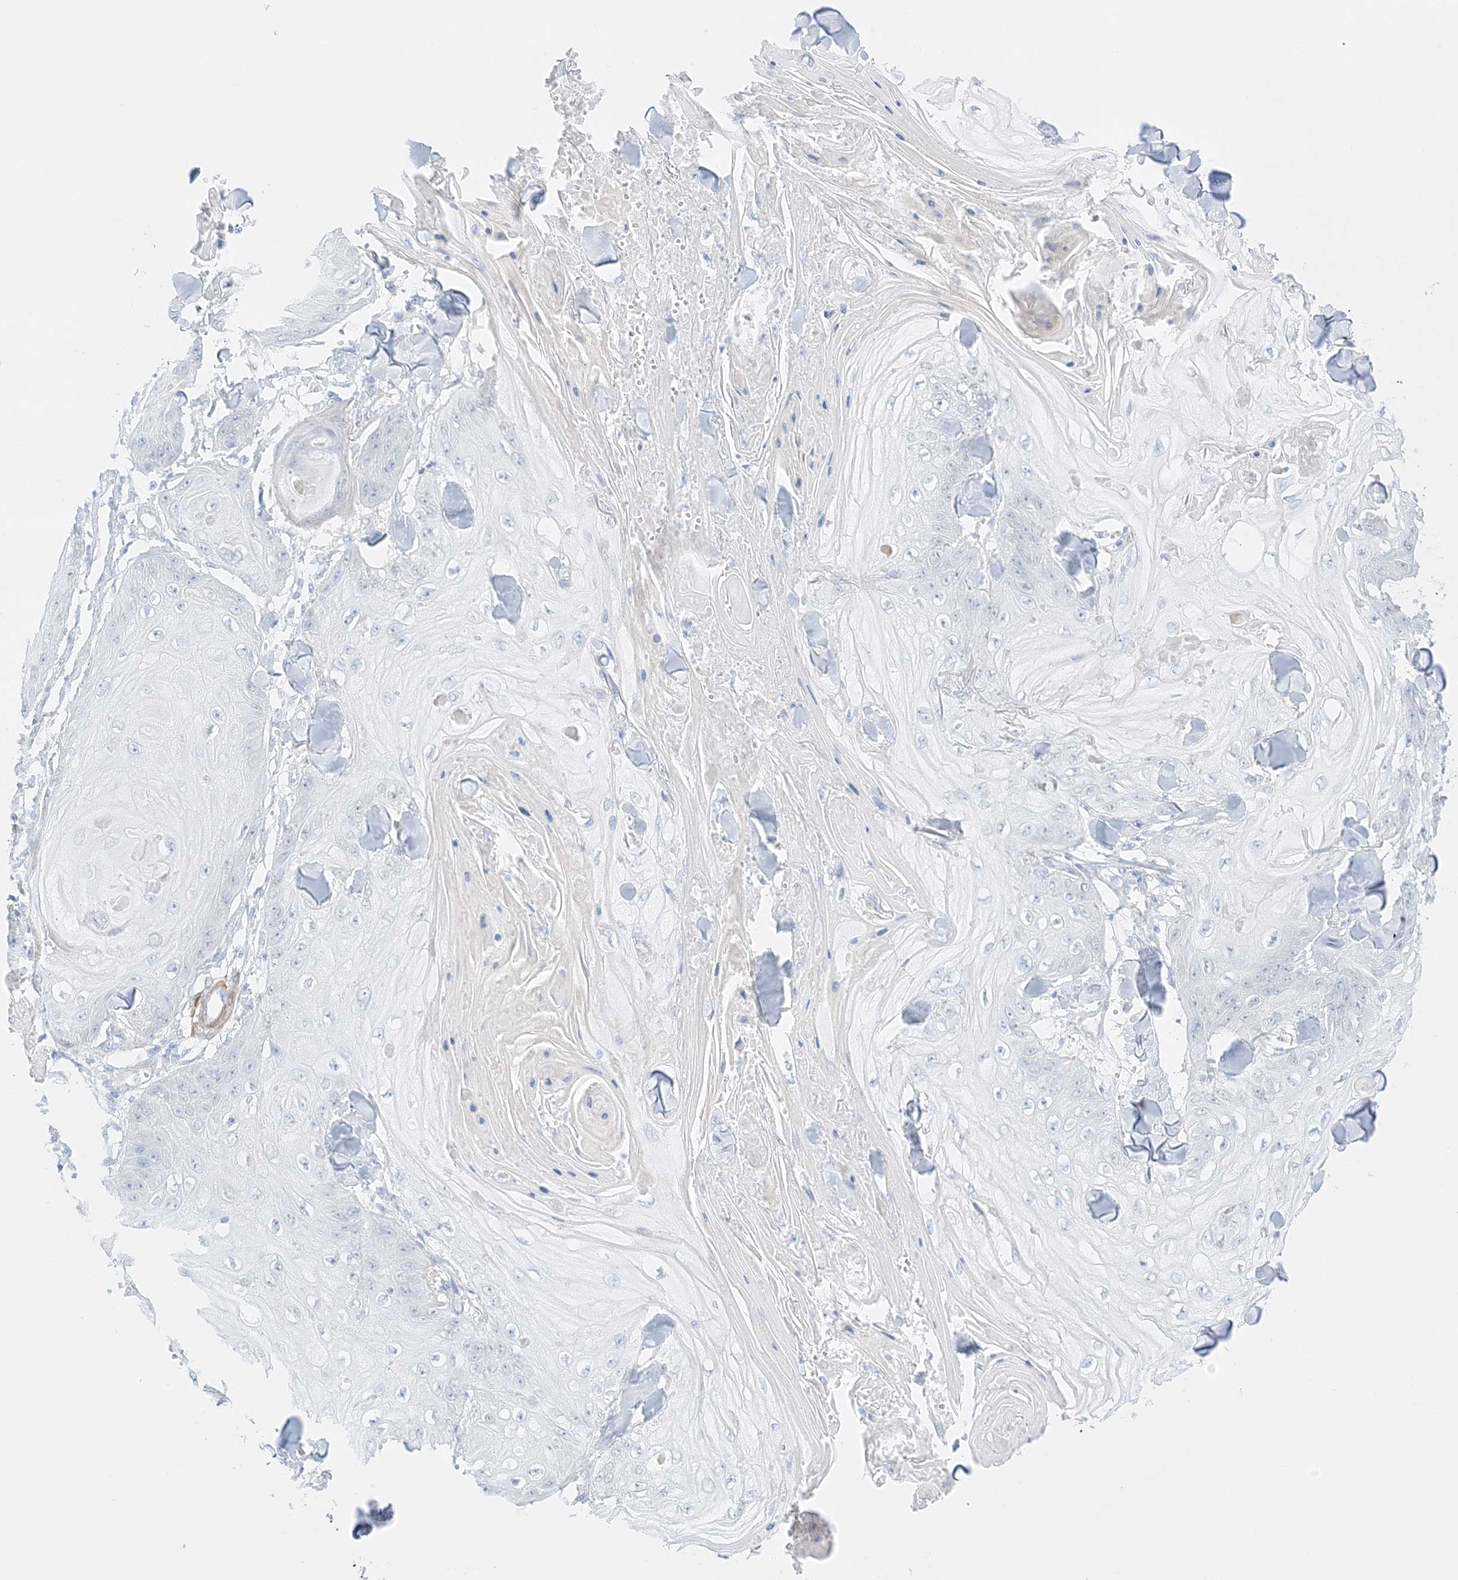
{"staining": {"intensity": "negative", "quantity": "none", "location": "none"}, "tissue": "skin cancer", "cell_type": "Tumor cells", "image_type": "cancer", "snomed": [{"axis": "morphology", "description": "Squamous cell carcinoma, NOS"}, {"axis": "topography", "description": "Skin"}], "caption": "Immunohistochemistry photomicrograph of human skin cancer stained for a protein (brown), which reveals no staining in tumor cells.", "gene": "SLC22A13", "patient": {"sex": "male", "age": 74}}